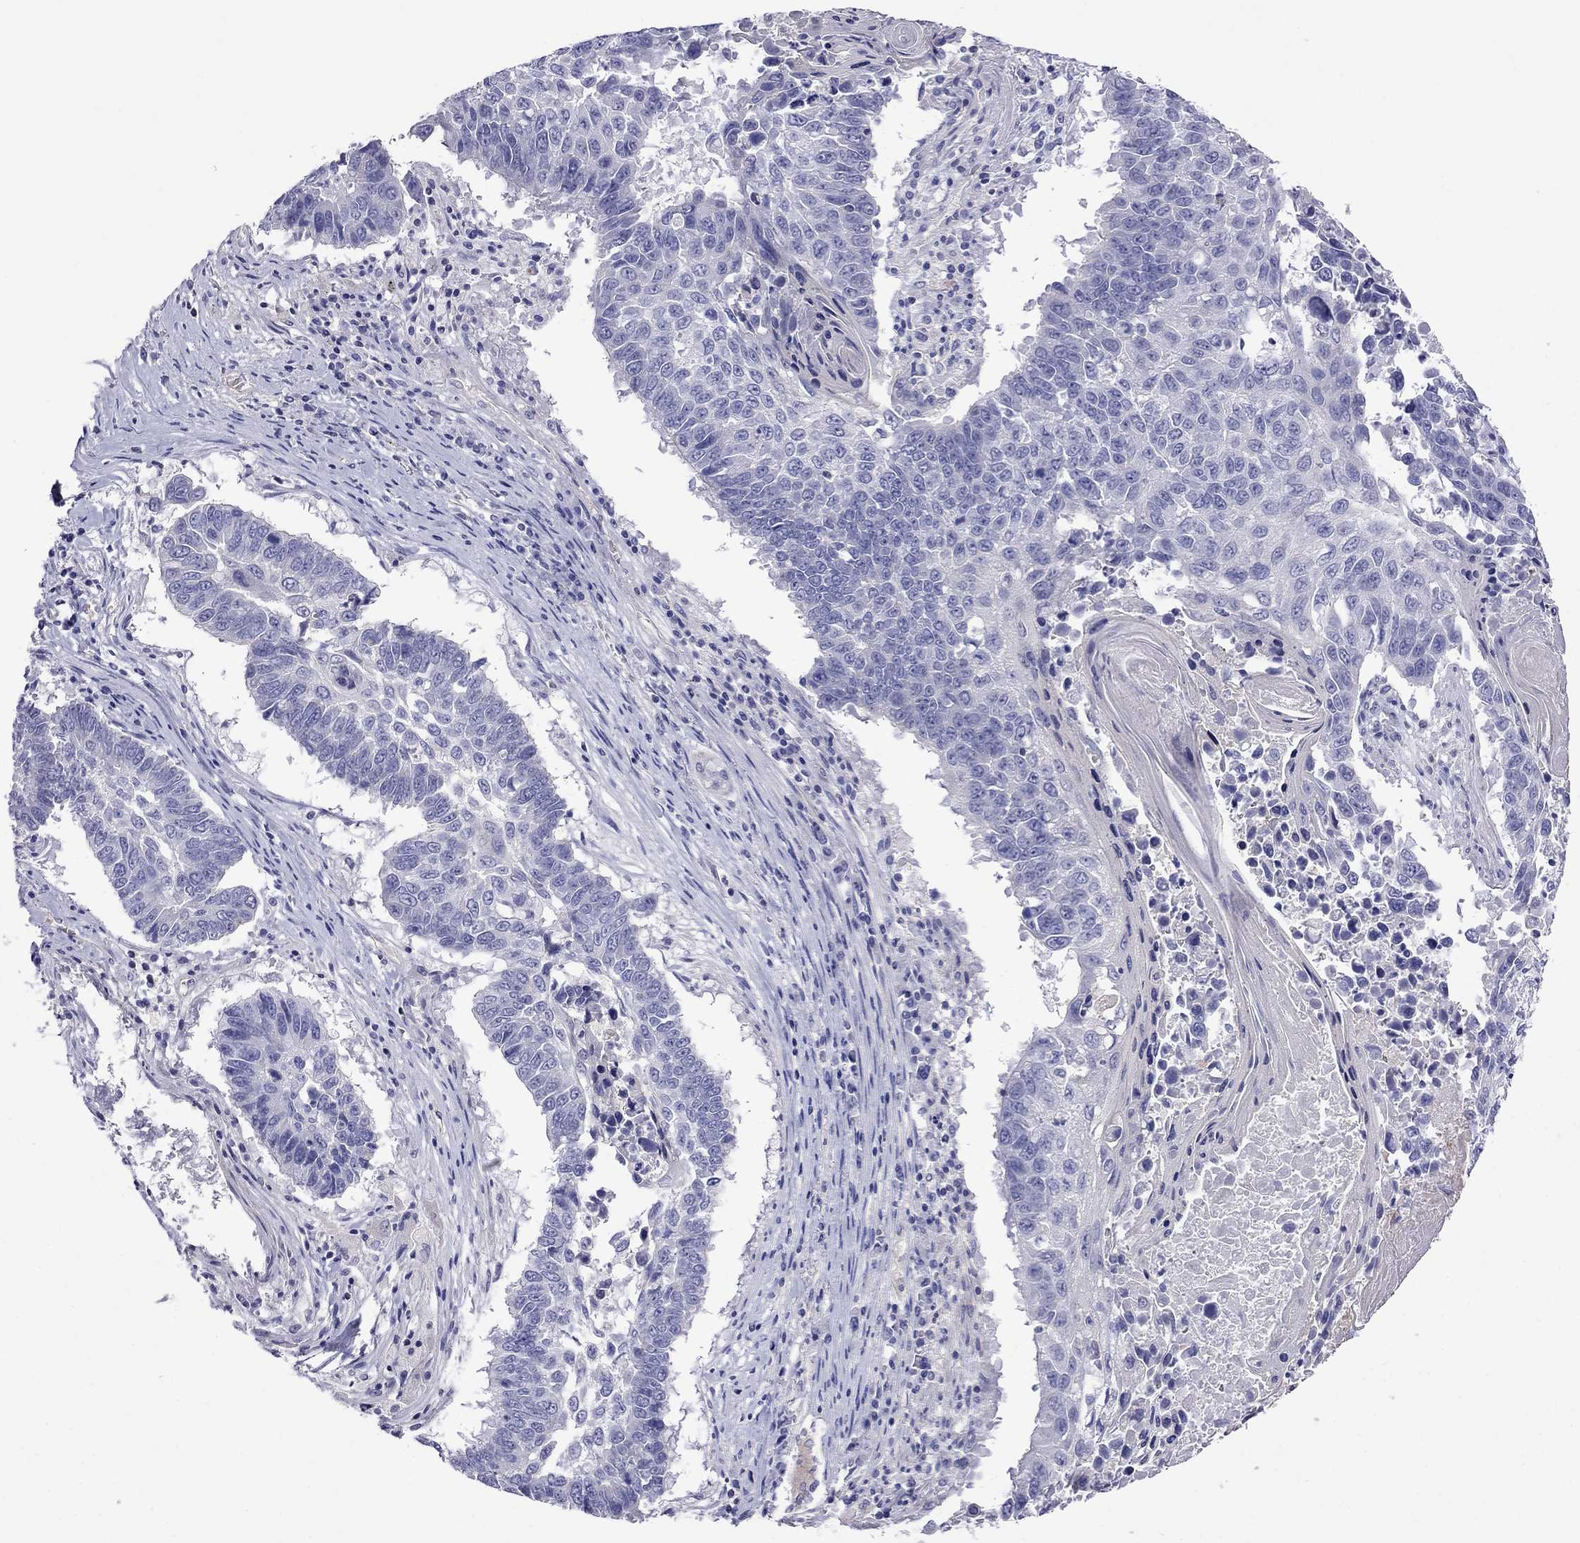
{"staining": {"intensity": "negative", "quantity": "none", "location": "none"}, "tissue": "lung cancer", "cell_type": "Tumor cells", "image_type": "cancer", "snomed": [{"axis": "morphology", "description": "Squamous cell carcinoma, NOS"}, {"axis": "topography", "description": "Lung"}], "caption": "Photomicrograph shows no significant protein positivity in tumor cells of squamous cell carcinoma (lung).", "gene": "STAR", "patient": {"sex": "male", "age": 73}}